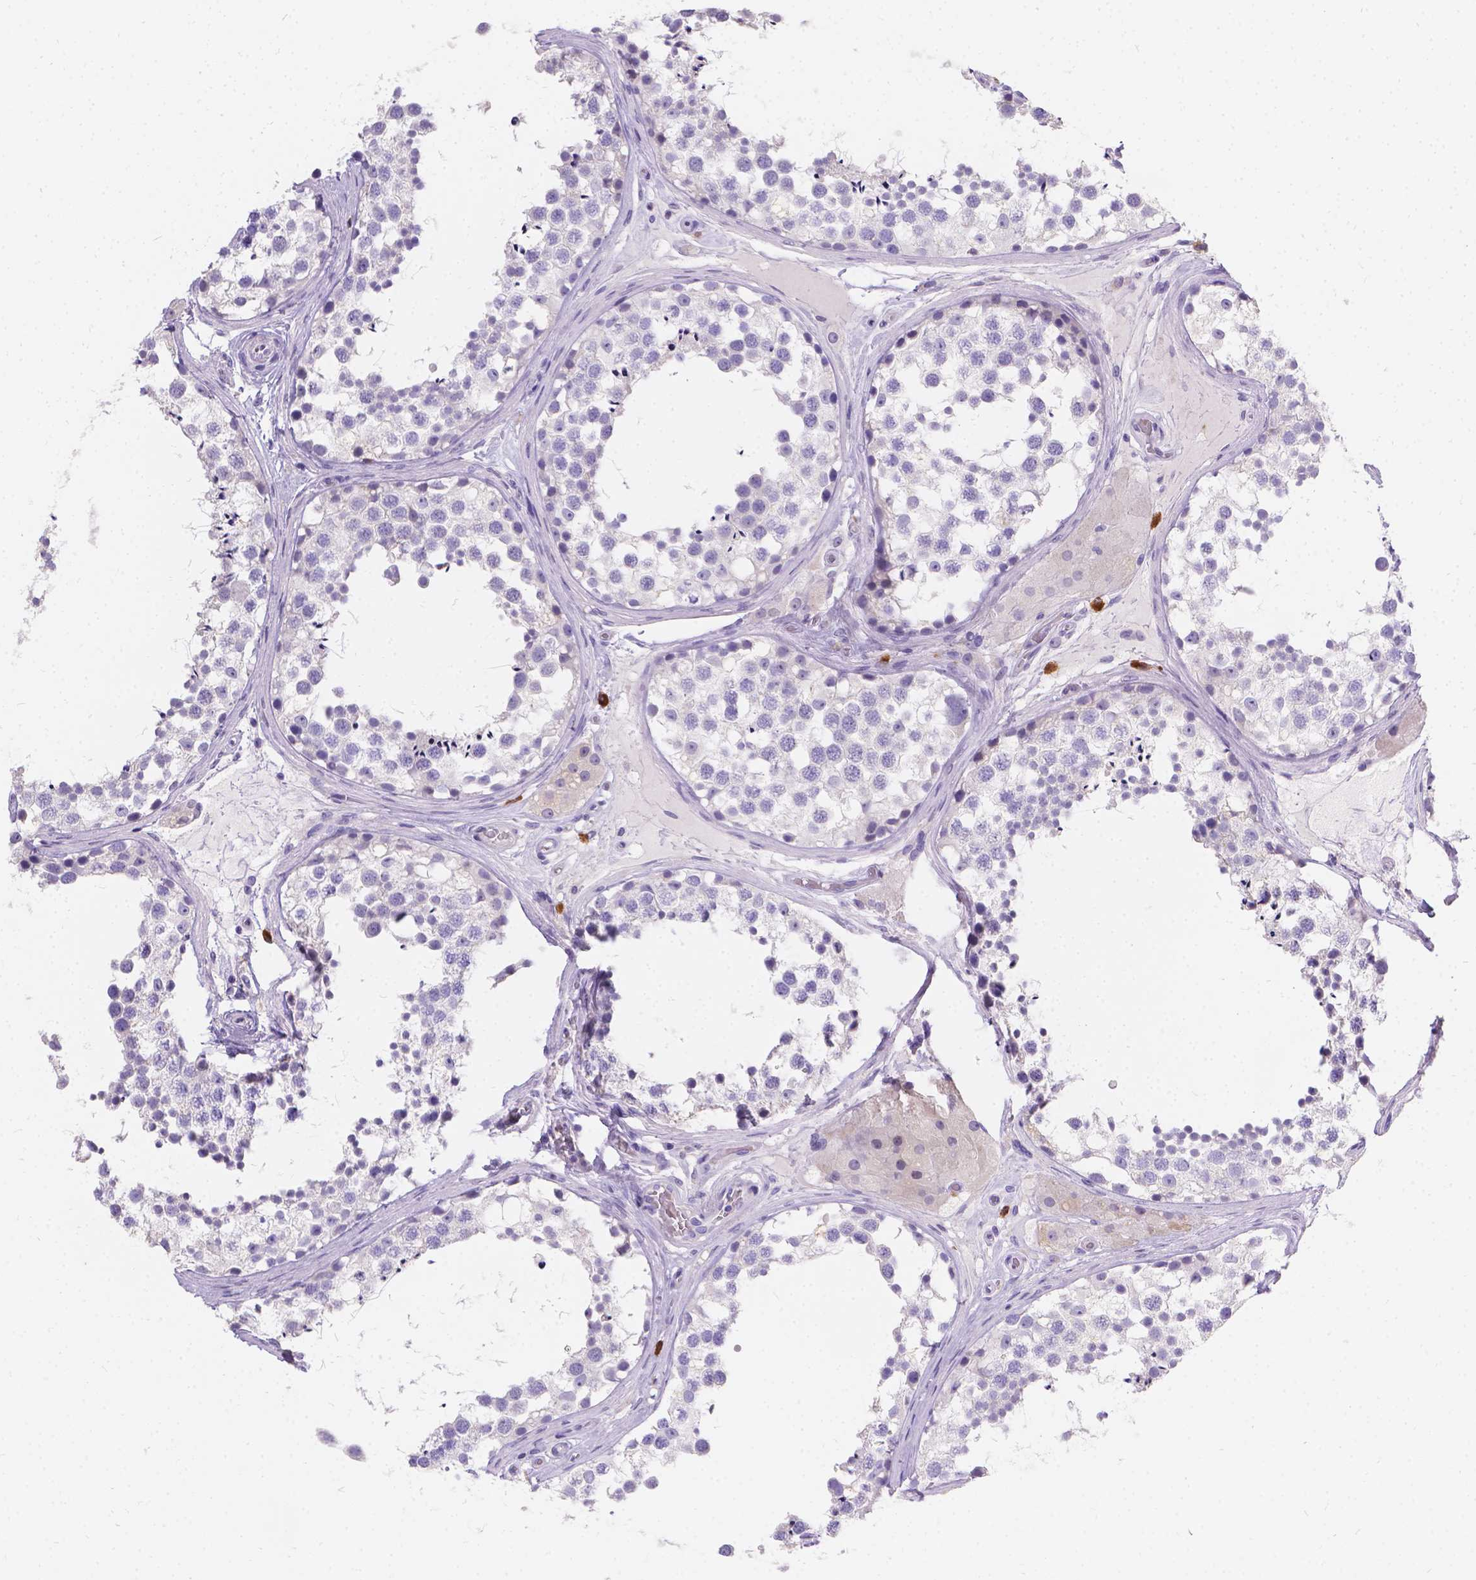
{"staining": {"intensity": "negative", "quantity": "none", "location": "none"}, "tissue": "testis", "cell_type": "Cells in seminiferous ducts", "image_type": "normal", "snomed": [{"axis": "morphology", "description": "Normal tissue, NOS"}, {"axis": "morphology", "description": "Seminoma, NOS"}, {"axis": "topography", "description": "Testis"}], "caption": "The IHC histopathology image has no significant staining in cells in seminiferous ducts of testis.", "gene": "GNRHR", "patient": {"sex": "male", "age": 65}}